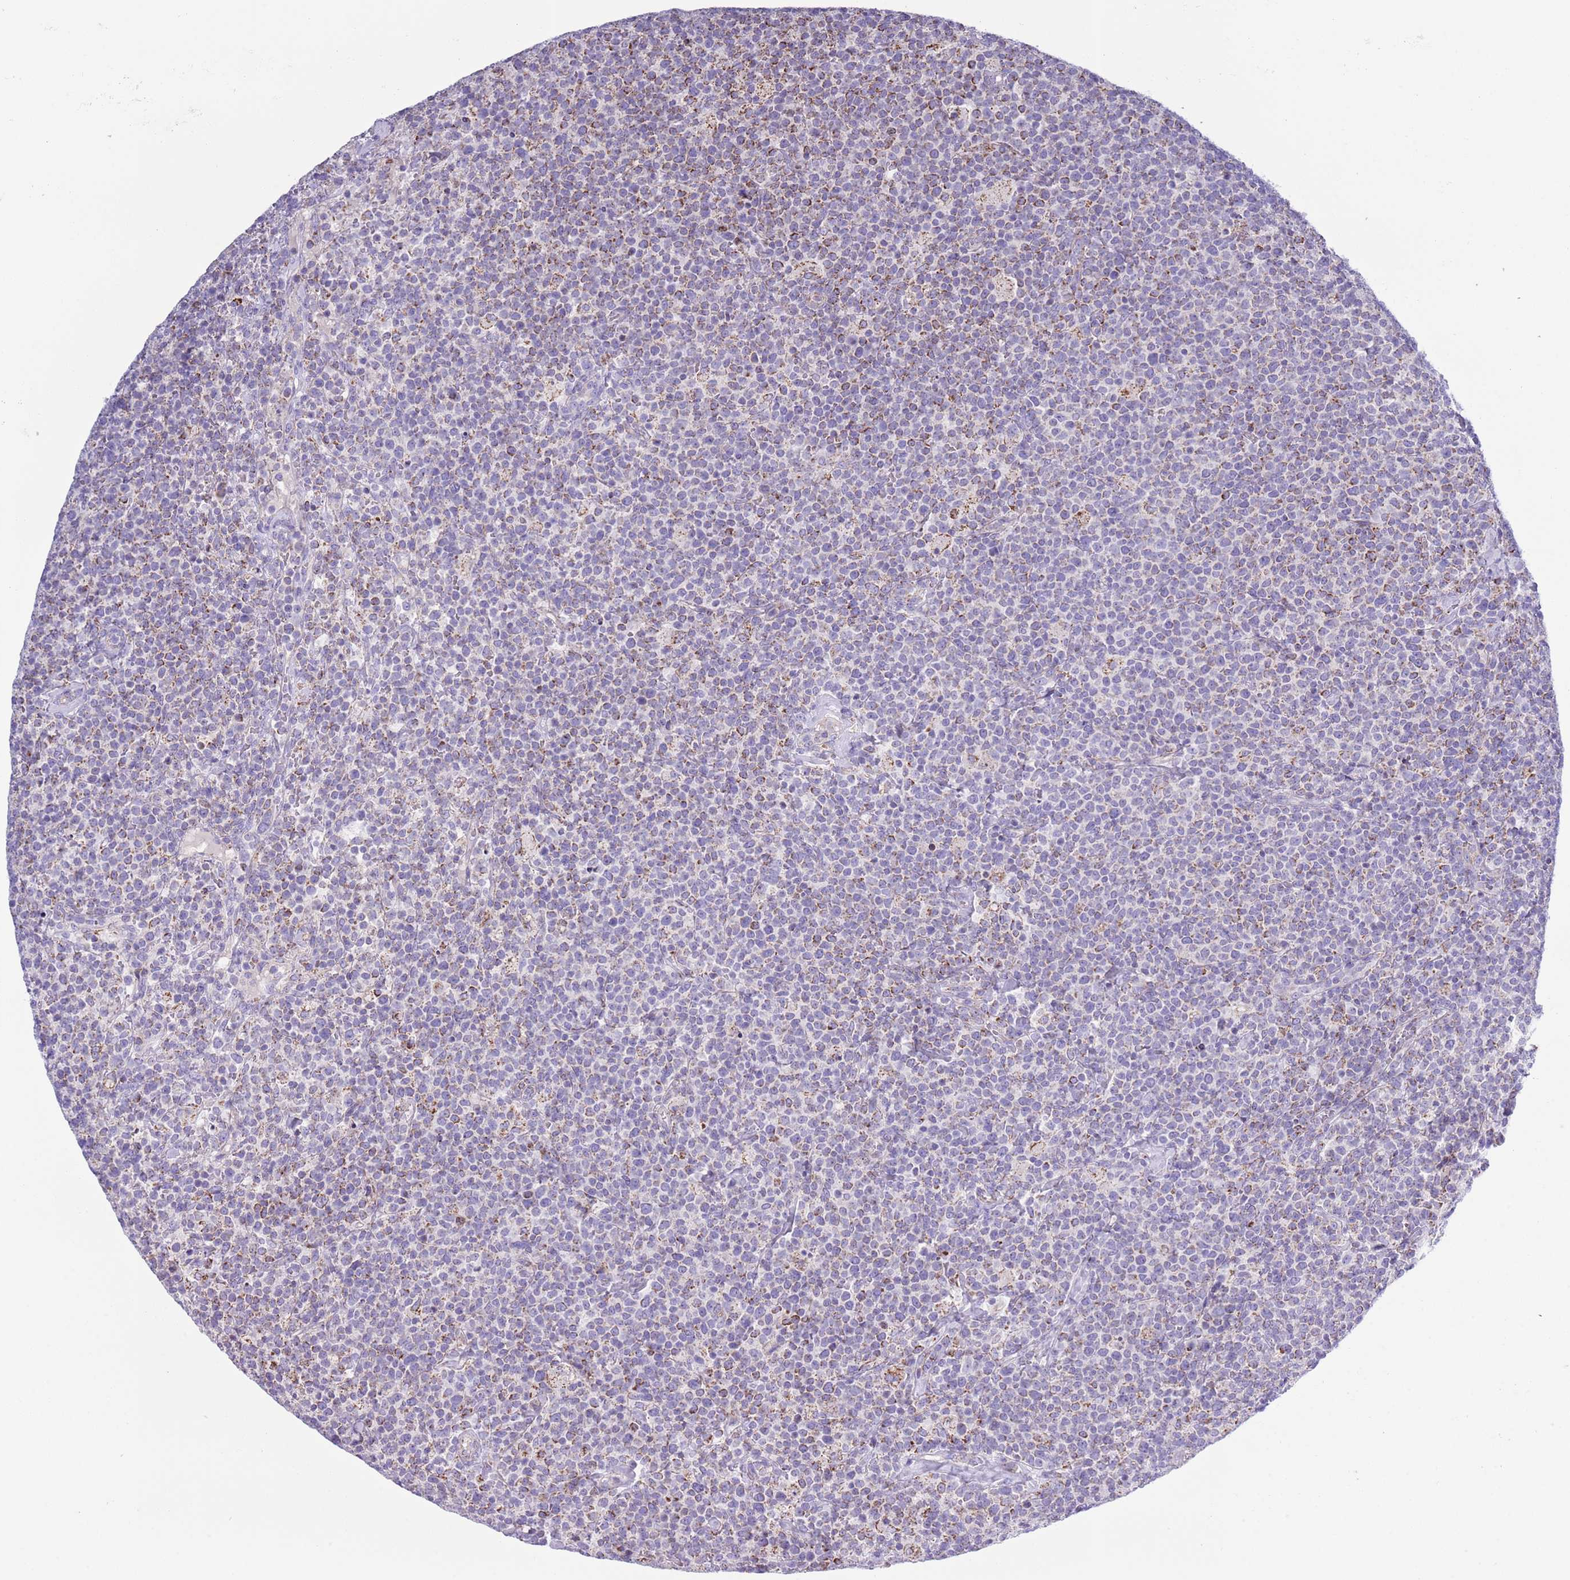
{"staining": {"intensity": "moderate", "quantity": "<25%", "location": "cytoplasmic/membranous"}, "tissue": "lymphoma", "cell_type": "Tumor cells", "image_type": "cancer", "snomed": [{"axis": "morphology", "description": "Malignant lymphoma, non-Hodgkin's type, High grade"}, {"axis": "topography", "description": "Lymph node"}], "caption": "Brown immunohistochemical staining in human malignant lymphoma, non-Hodgkin's type (high-grade) shows moderate cytoplasmic/membranous positivity in about <25% of tumor cells.", "gene": "ATP6V1B1", "patient": {"sex": "male", "age": 61}}